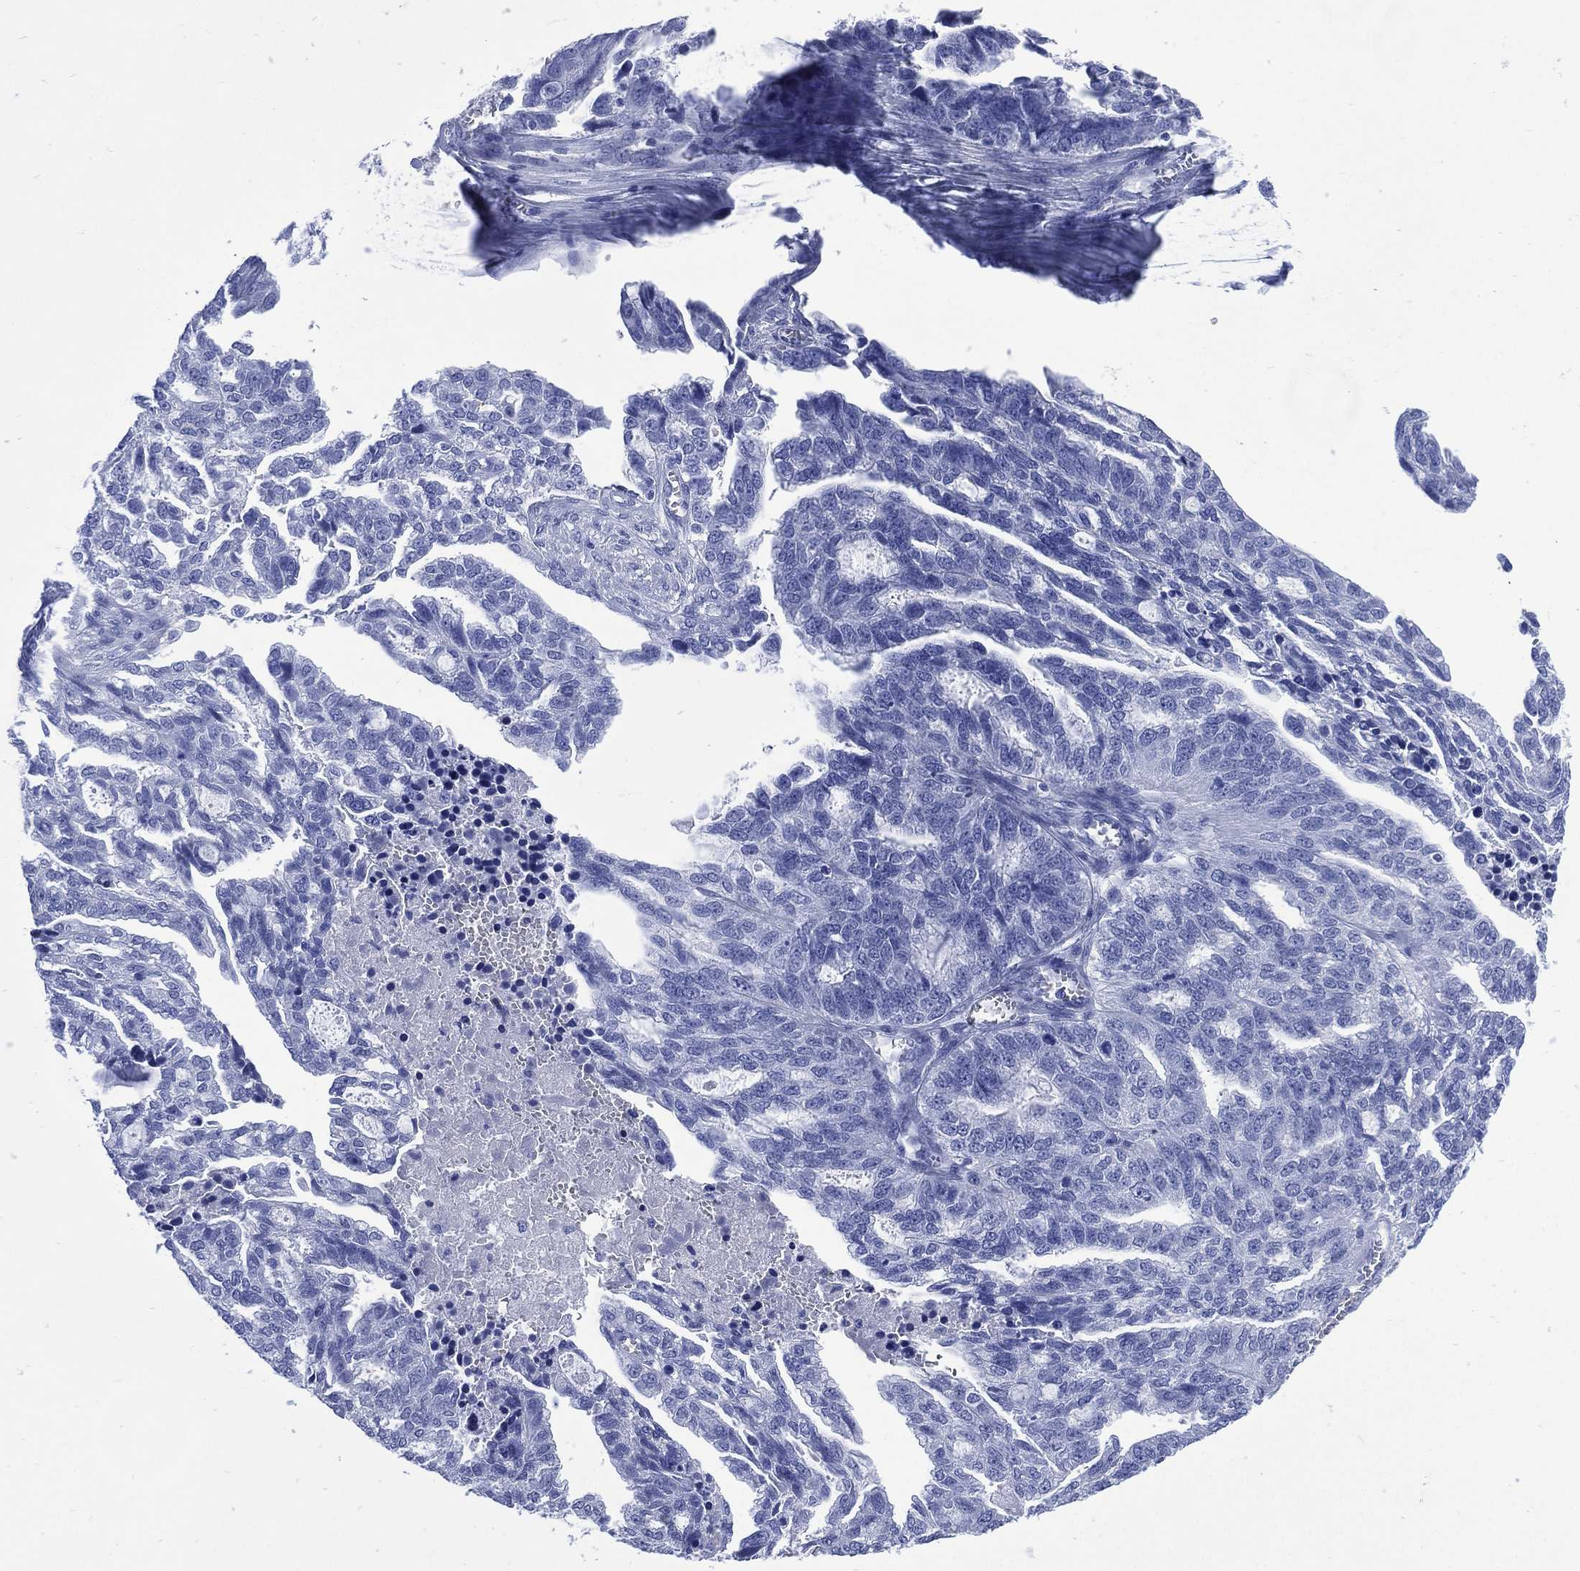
{"staining": {"intensity": "negative", "quantity": "none", "location": "none"}, "tissue": "ovarian cancer", "cell_type": "Tumor cells", "image_type": "cancer", "snomed": [{"axis": "morphology", "description": "Cystadenocarcinoma, serous, NOS"}, {"axis": "topography", "description": "Ovary"}], "caption": "Ovarian serous cystadenocarcinoma was stained to show a protein in brown. There is no significant staining in tumor cells.", "gene": "SHCBP1L", "patient": {"sex": "female", "age": 51}}